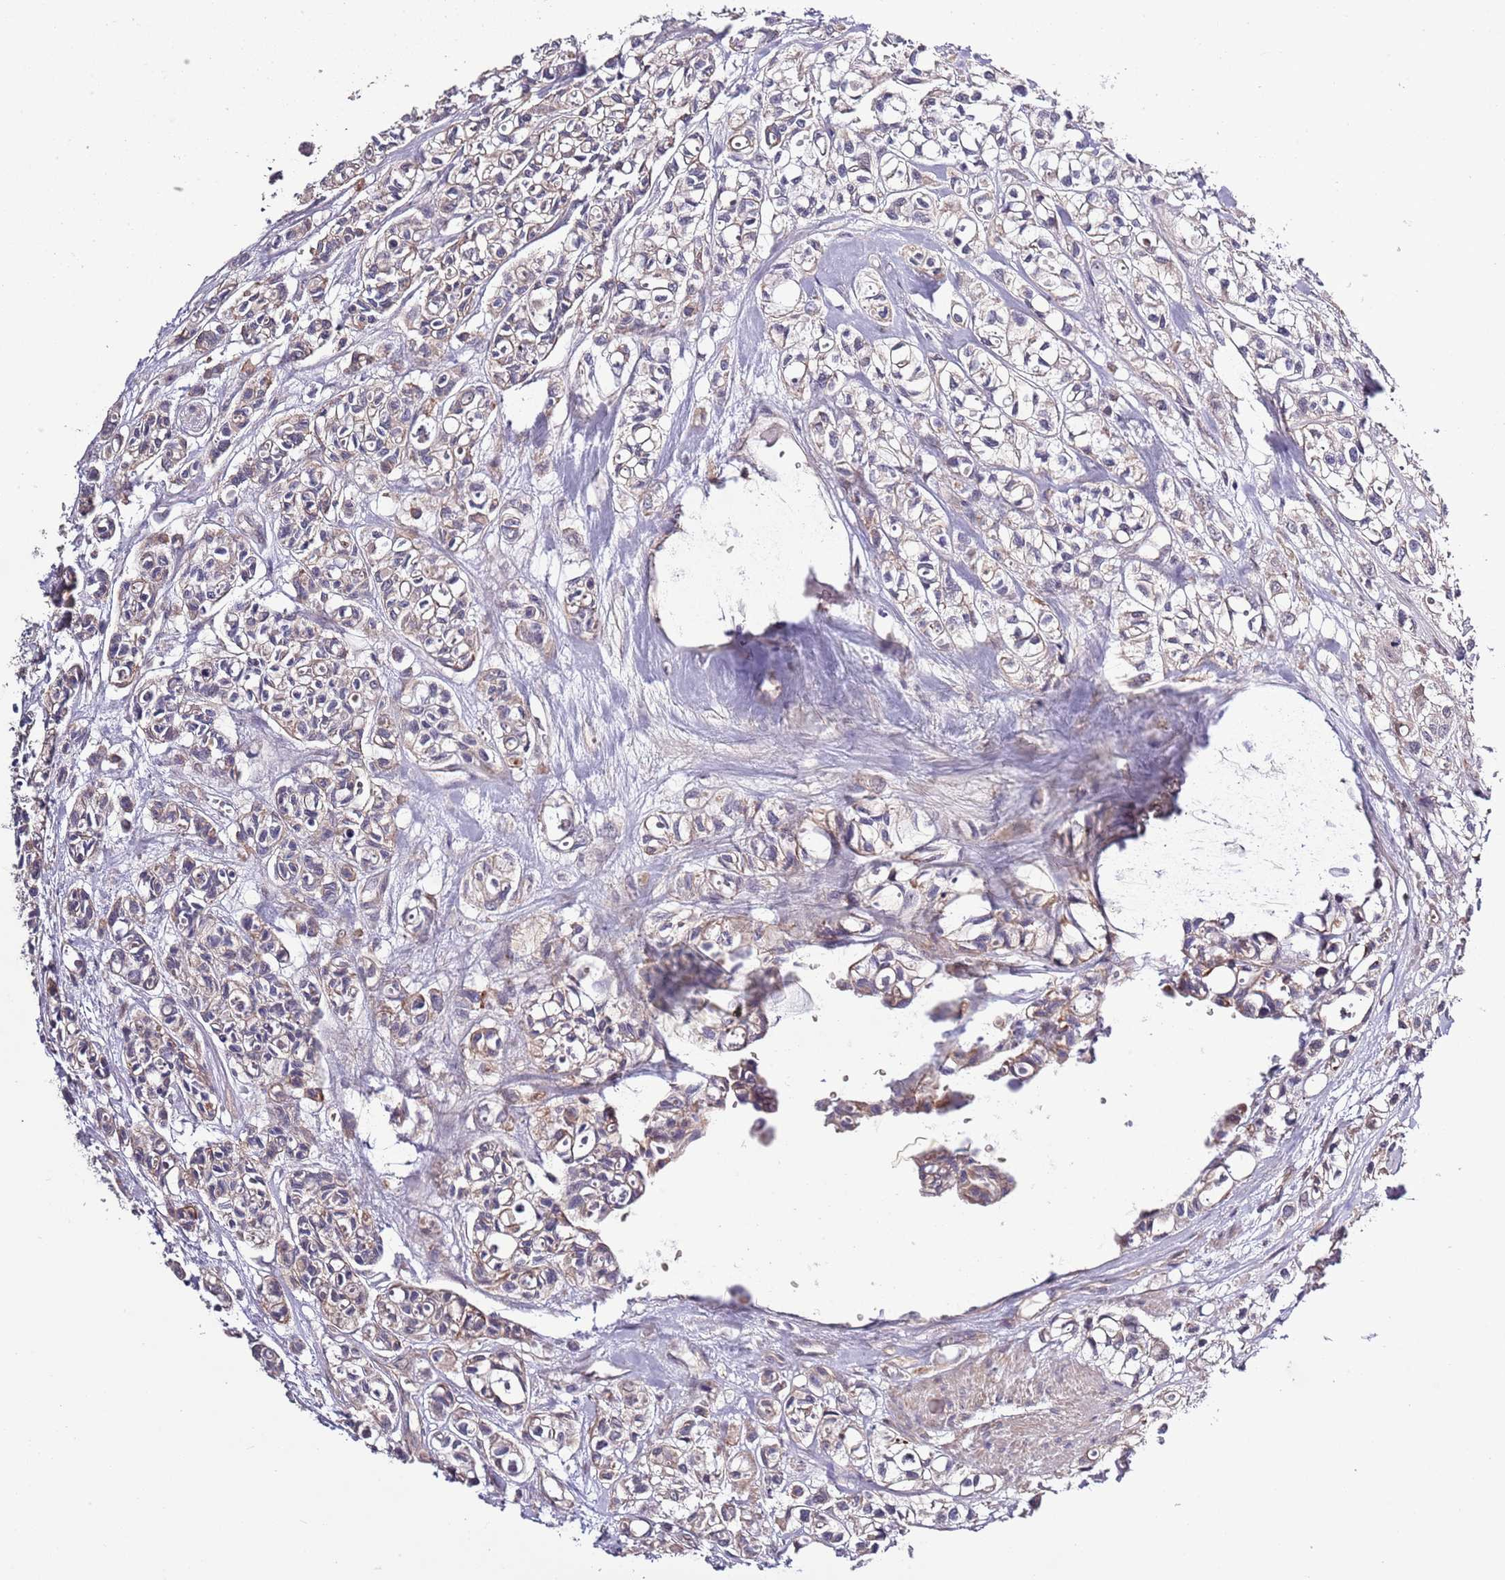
{"staining": {"intensity": "weak", "quantity": "<25%", "location": "cytoplasmic/membranous"}, "tissue": "urothelial cancer", "cell_type": "Tumor cells", "image_type": "cancer", "snomed": [{"axis": "morphology", "description": "Urothelial carcinoma, High grade"}, {"axis": "topography", "description": "Urinary bladder"}], "caption": "Immunohistochemistry (IHC) micrograph of urothelial carcinoma (high-grade) stained for a protein (brown), which displays no expression in tumor cells. Brightfield microscopy of IHC stained with DAB (brown) and hematoxylin (blue), captured at high magnification.", "gene": "LIPJ", "patient": {"sex": "male", "age": 67}}